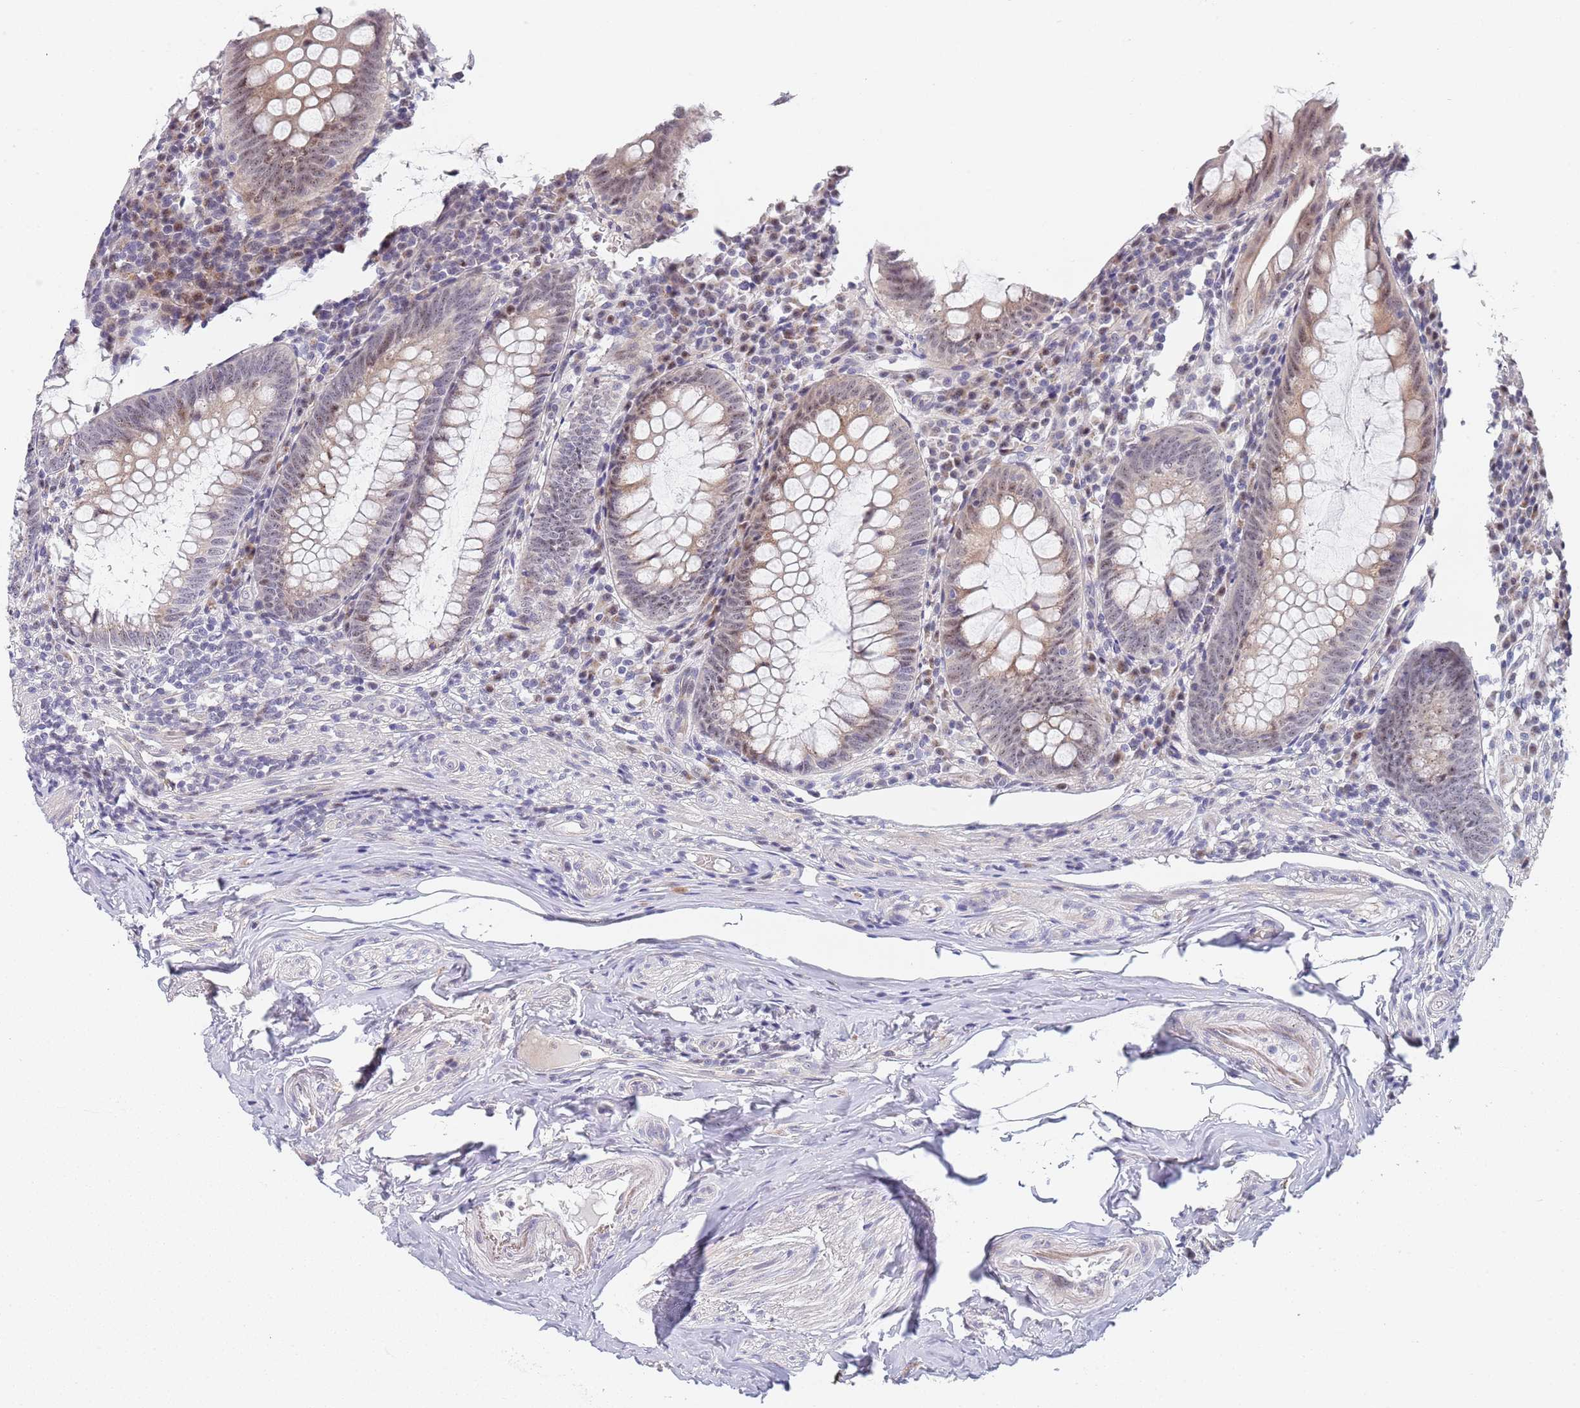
{"staining": {"intensity": "weak", "quantity": "25%-75%", "location": "cytoplasmic/membranous,nuclear"}, "tissue": "appendix", "cell_type": "Glandular cells", "image_type": "normal", "snomed": [{"axis": "morphology", "description": "Normal tissue, NOS"}, {"axis": "topography", "description": "Appendix"}], "caption": "This photomicrograph exhibits benign appendix stained with immunohistochemistry to label a protein in brown. The cytoplasmic/membranous,nuclear of glandular cells show weak positivity for the protein. Nuclei are counter-stained blue.", "gene": "PLCL2", "patient": {"sex": "male", "age": 83}}